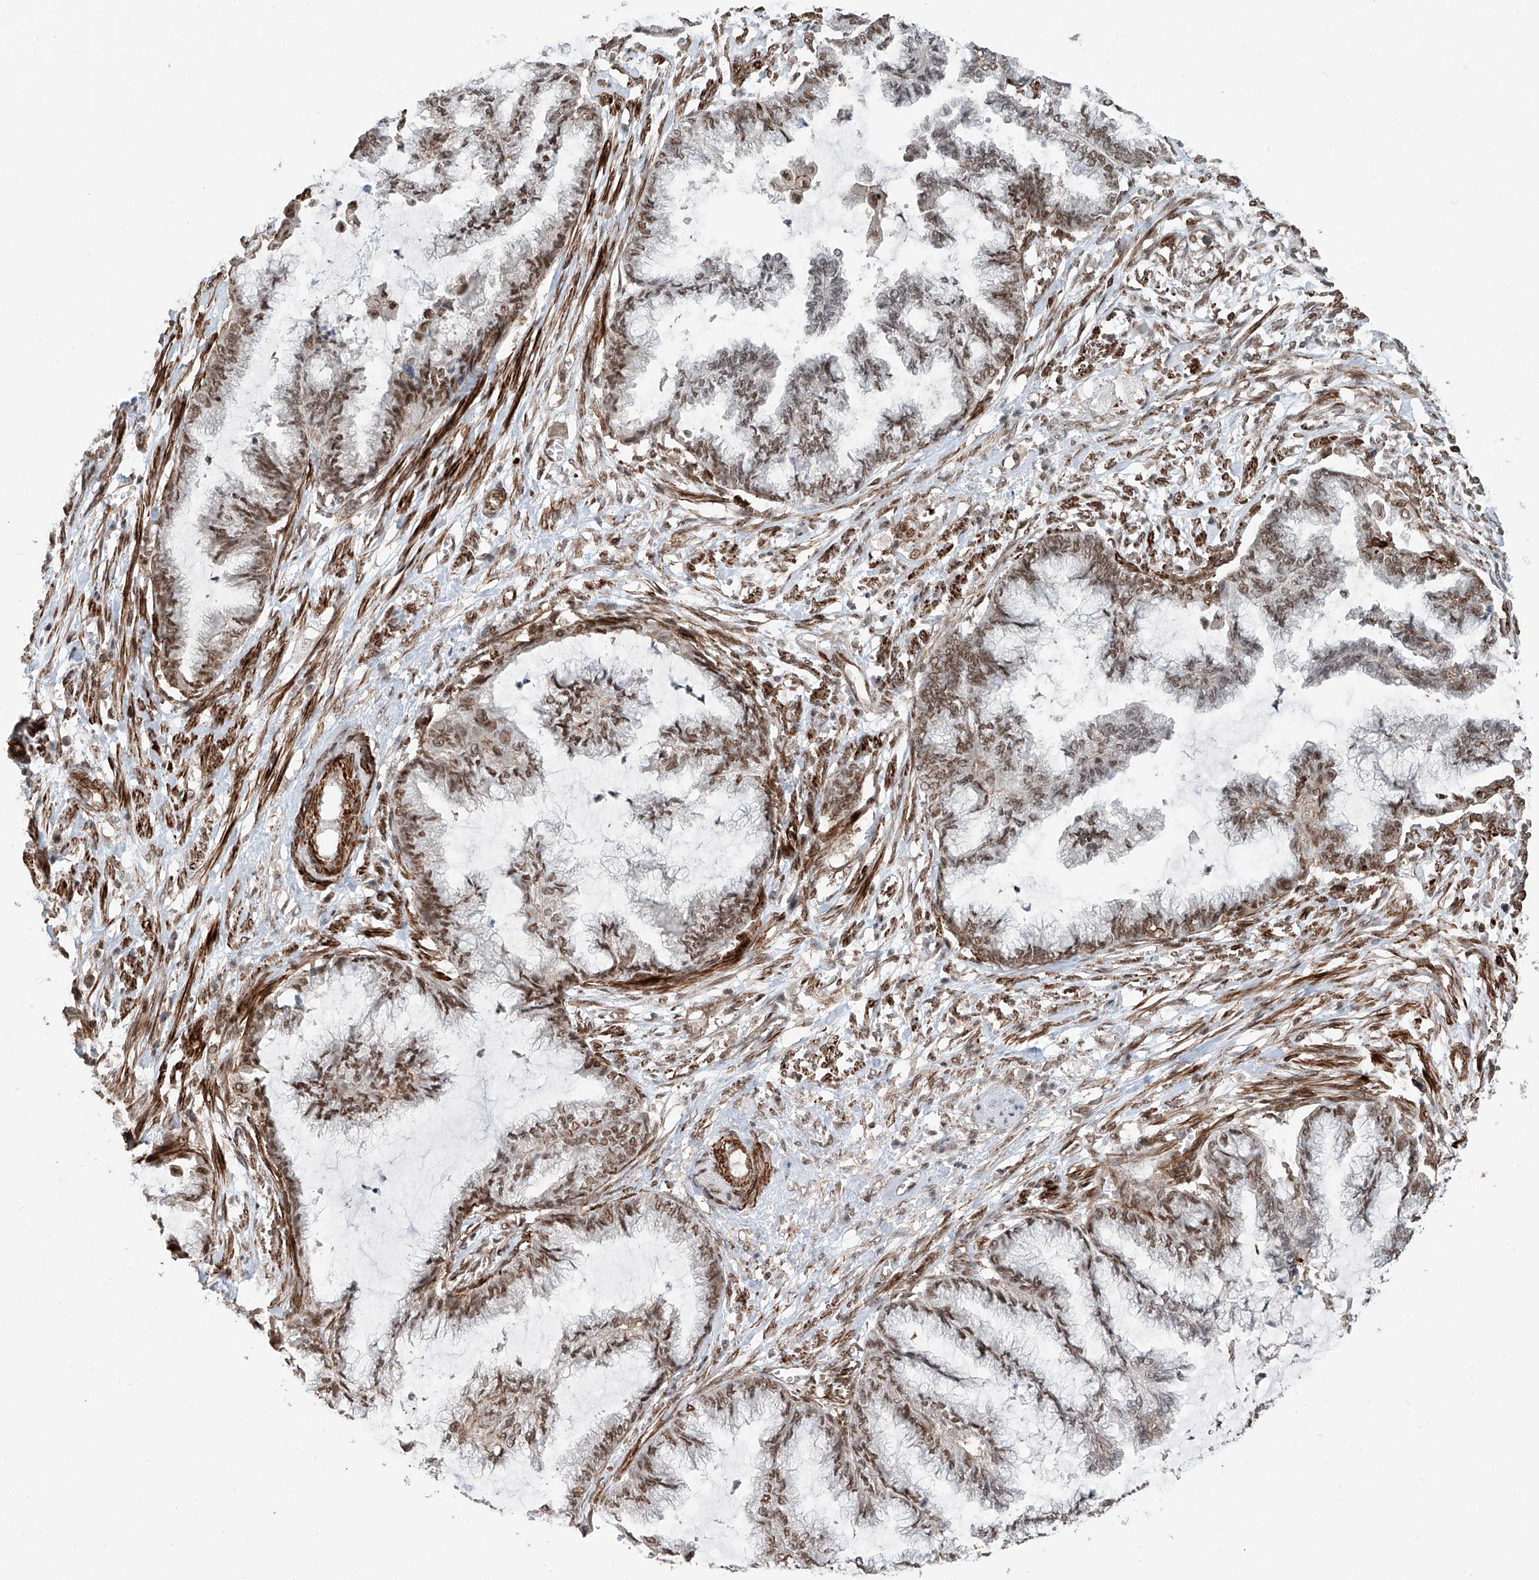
{"staining": {"intensity": "moderate", "quantity": ">75%", "location": "nuclear"}, "tissue": "endometrial cancer", "cell_type": "Tumor cells", "image_type": "cancer", "snomed": [{"axis": "morphology", "description": "Adenocarcinoma, NOS"}, {"axis": "topography", "description": "Endometrium"}], "caption": "Human endometrial cancer (adenocarcinoma) stained with a protein marker demonstrates moderate staining in tumor cells.", "gene": "SDE2", "patient": {"sex": "female", "age": 86}}